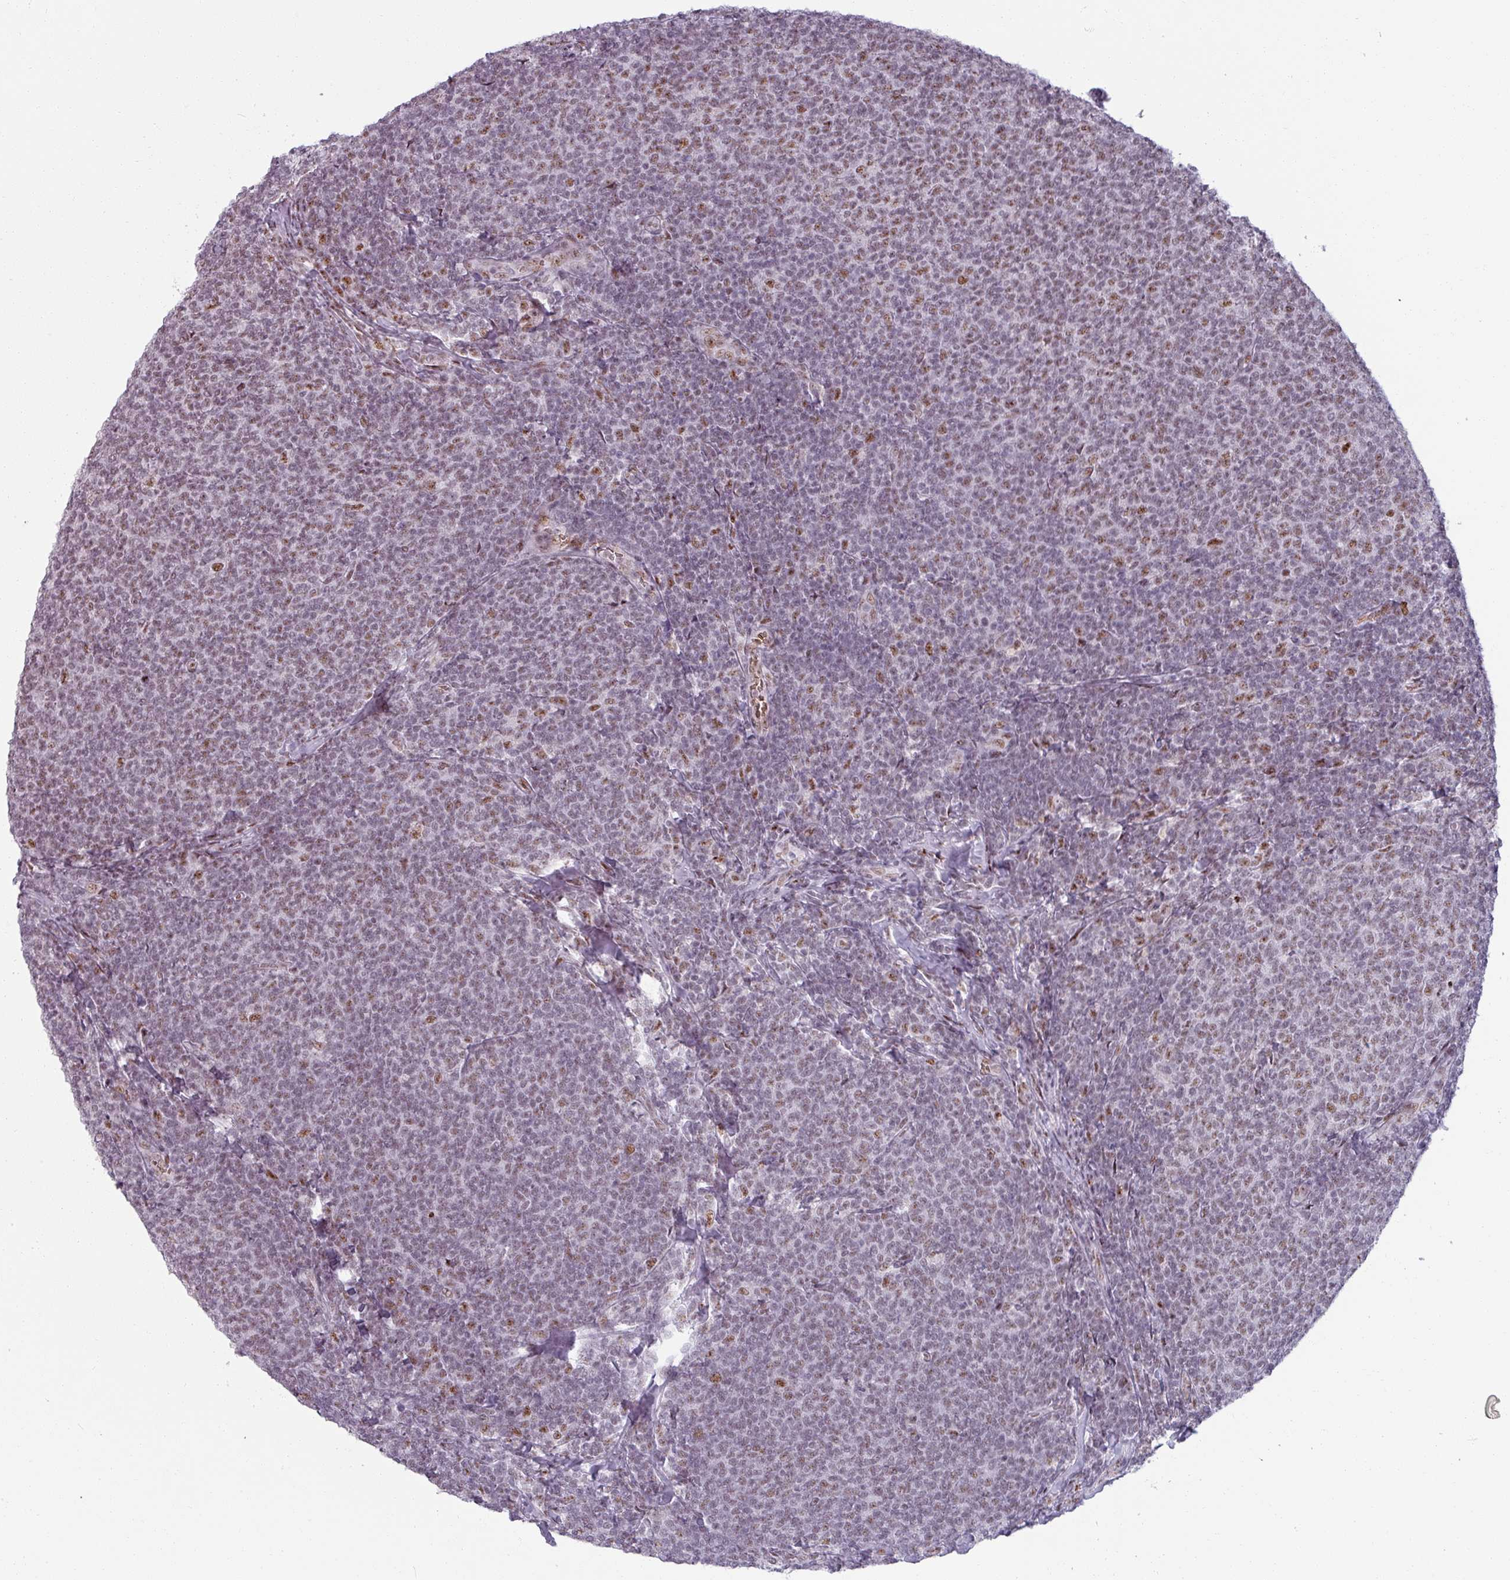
{"staining": {"intensity": "moderate", "quantity": "25%-75%", "location": "nuclear"}, "tissue": "lymphoma", "cell_type": "Tumor cells", "image_type": "cancer", "snomed": [{"axis": "morphology", "description": "Malignant lymphoma, non-Hodgkin's type, Low grade"}, {"axis": "topography", "description": "Lymph node"}], "caption": "Brown immunohistochemical staining in malignant lymphoma, non-Hodgkin's type (low-grade) exhibits moderate nuclear expression in about 25%-75% of tumor cells. The staining was performed using DAB to visualize the protein expression in brown, while the nuclei were stained in blue with hematoxylin (Magnification: 20x).", "gene": "NCOR1", "patient": {"sex": "male", "age": 52}}